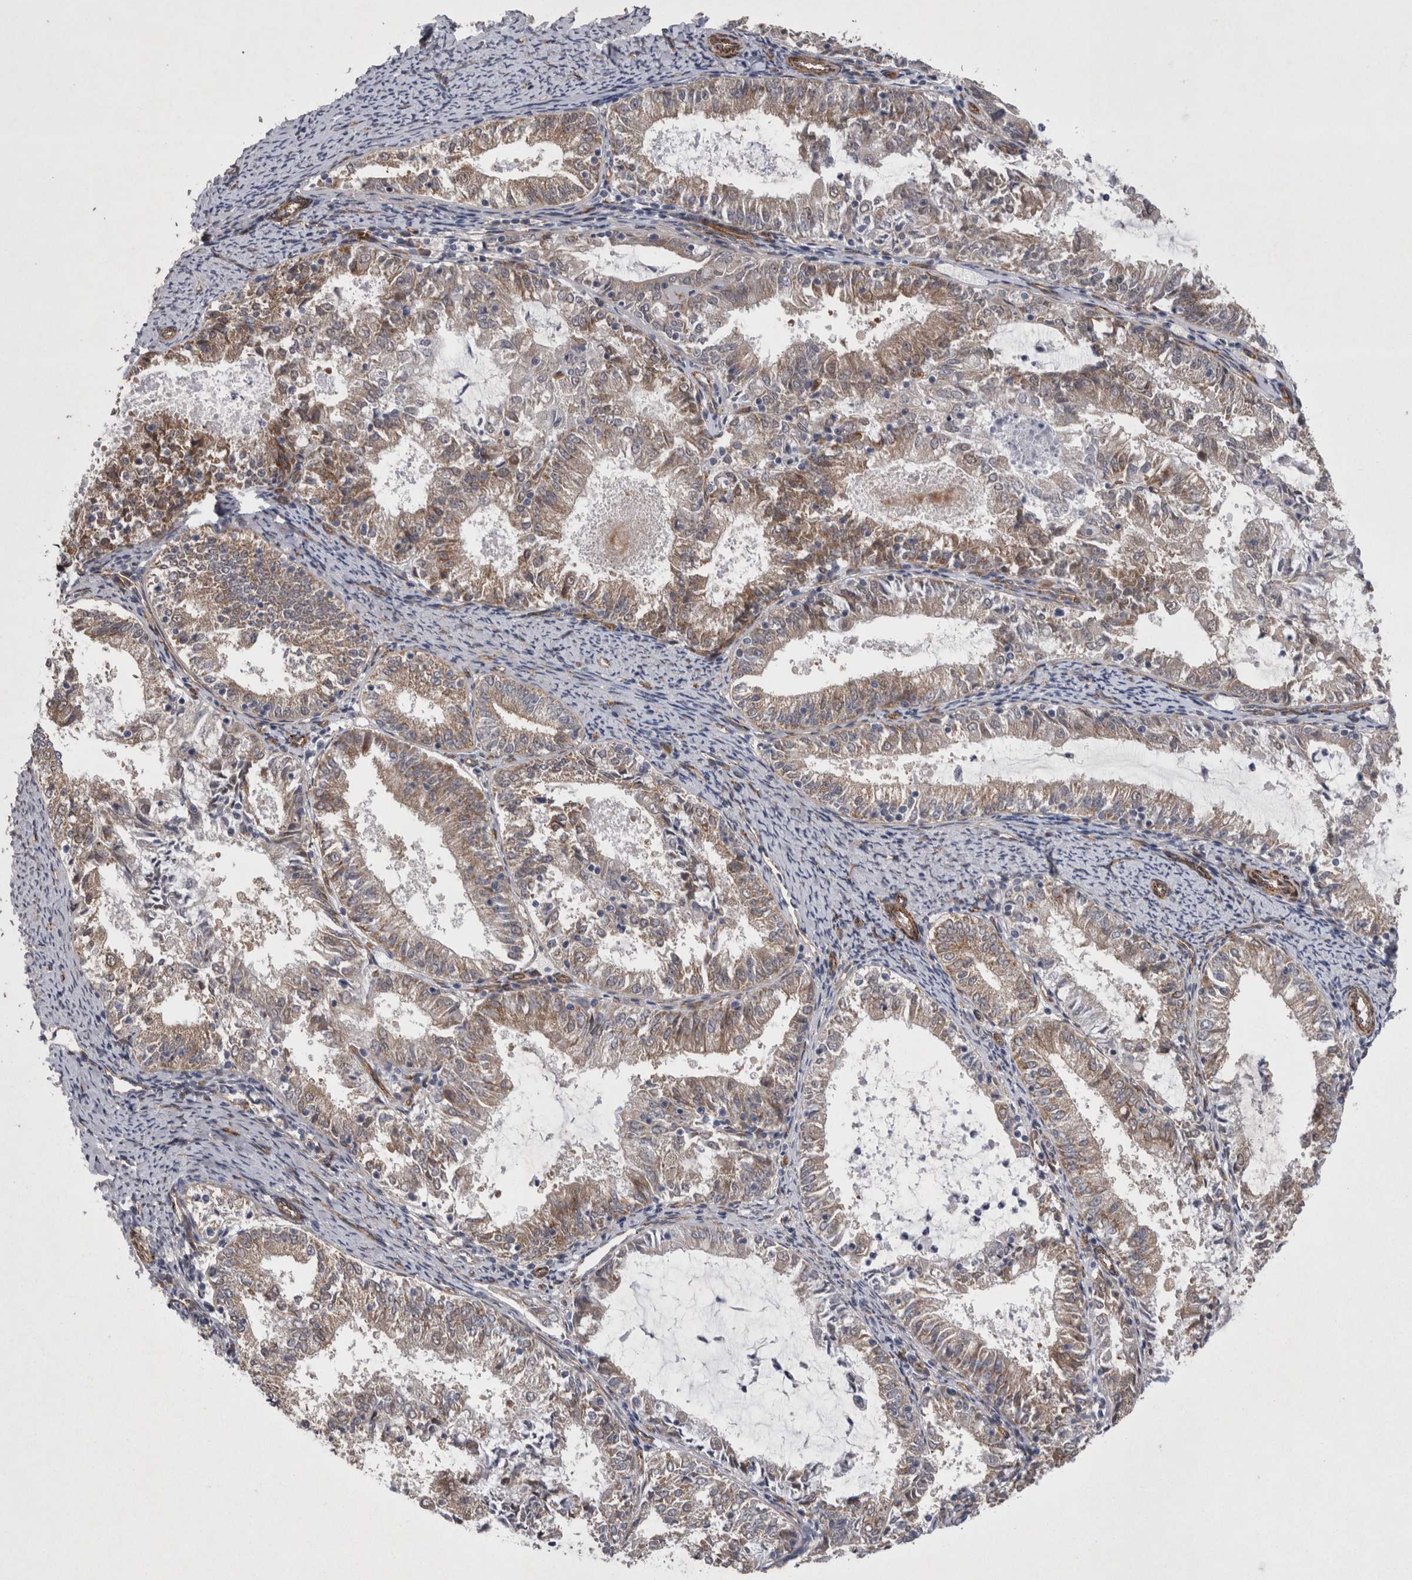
{"staining": {"intensity": "weak", "quantity": ">75%", "location": "cytoplasmic/membranous"}, "tissue": "endometrial cancer", "cell_type": "Tumor cells", "image_type": "cancer", "snomed": [{"axis": "morphology", "description": "Adenocarcinoma, NOS"}, {"axis": "topography", "description": "Endometrium"}], "caption": "DAB immunohistochemical staining of adenocarcinoma (endometrial) demonstrates weak cytoplasmic/membranous protein positivity in approximately >75% of tumor cells.", "gene": "DDX6", "patient": {"sex": "female", "age": 57}}